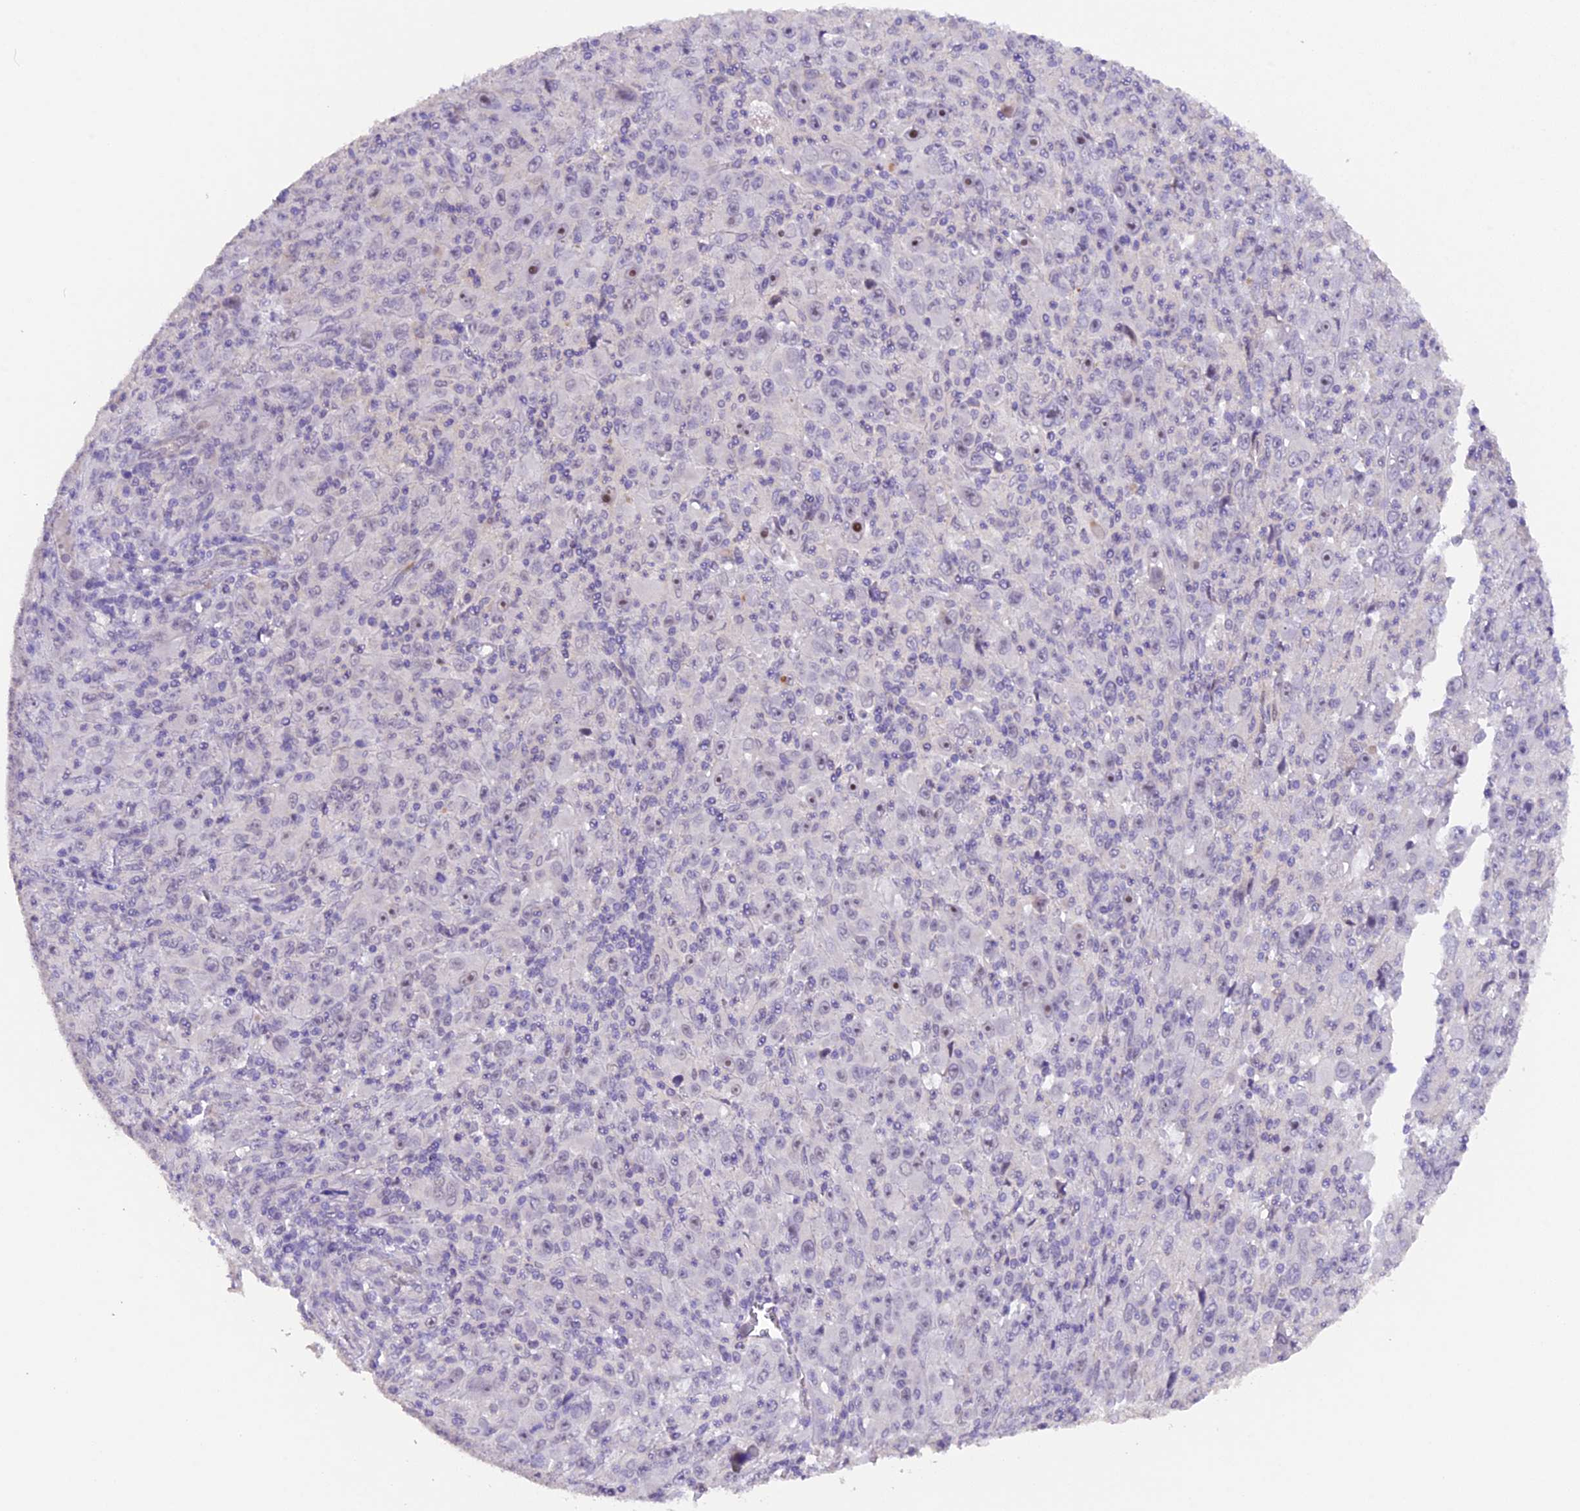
{"staining": {"intensity": "negative", "quantity": "none", "location": "none"}, "tissue": "melanoma", "cell_type": "Tumor cells", "image_type": "cancer", "snomed": [{"axis": "morphology", "description": "Malignant melanoma, Metastatic site"}, {"axis": "topography", "description": "Skin"}], "caption": "This photomicrograph is of melanoma stained with immunohistochemistry (IHC) to label a protein in brown with the nuclei are counter-stained blue. There is no positivity in tumor cells. (Brightfield microscopy of DAB (3,3'-diaminobenzidine) immunohistochemistry at high magnification).", "gene": "GNB5", "patient": {"sex": "female", "age": 56}}